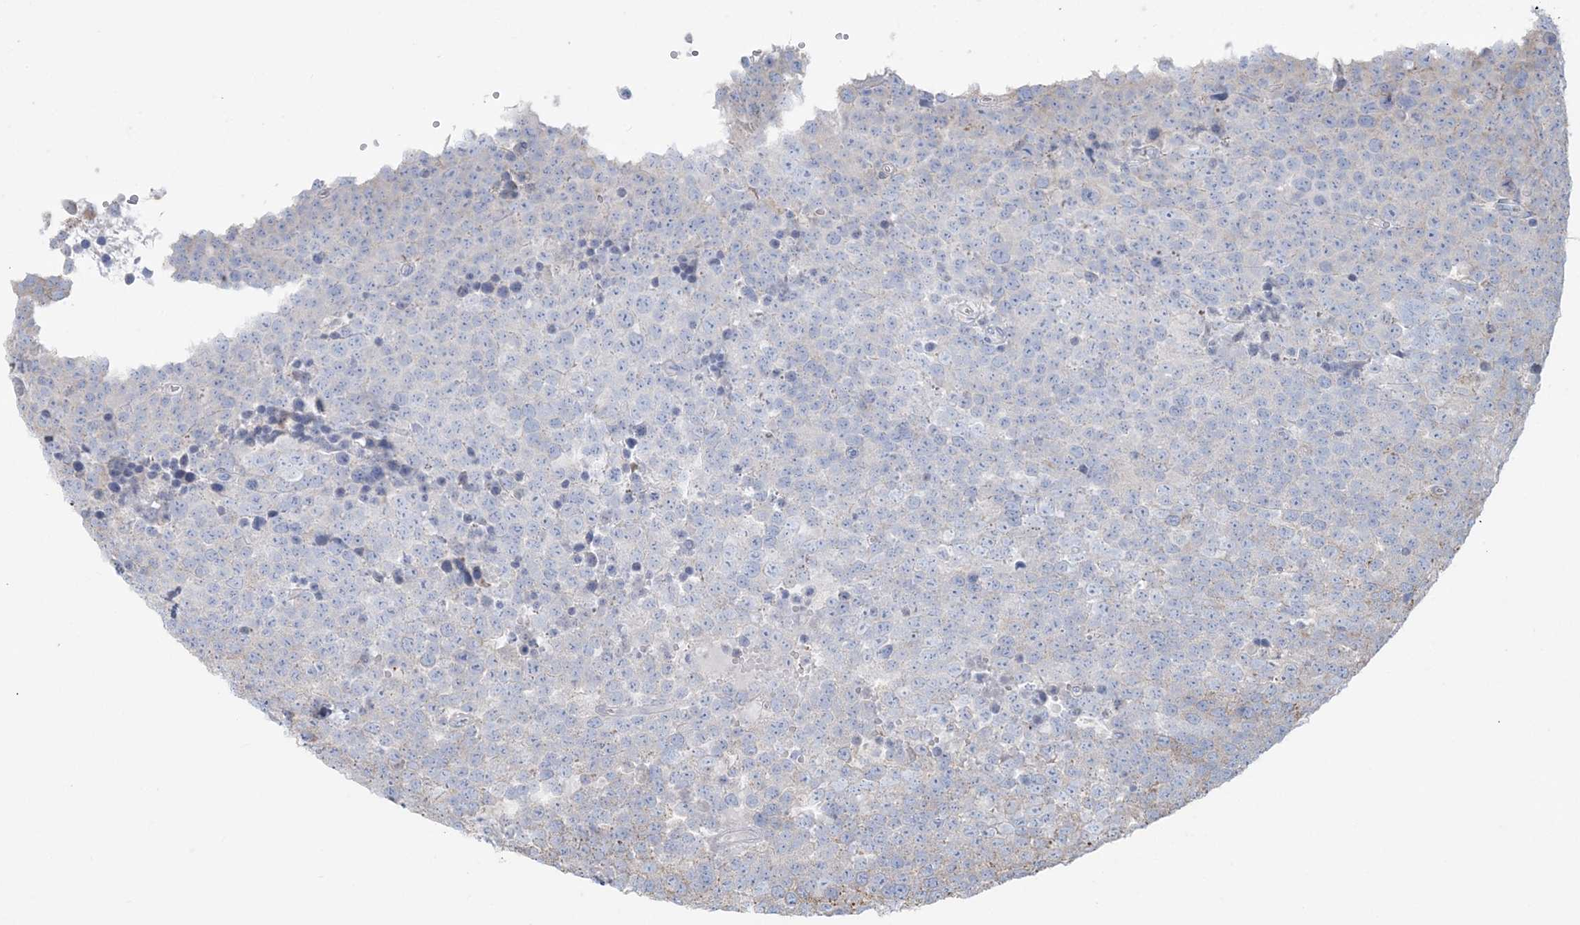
{"staining": {"intensity": "negative", "quantity": "none", "location": "none"}, "tissue": "testis cancer", "cell_type": "Tumor cells", "image_type": "cancer", "snomed": [{"axis": "morphology", "description": "Seminoma, NOS"}, {"axis": "topography", "description": "Testis"}], "caption": "The IHC image has no significant expression in tumor cells of seminoma (testis) tissue.", "gene": "CCNJ", "patient": {"sex": "male", "age": 71}}